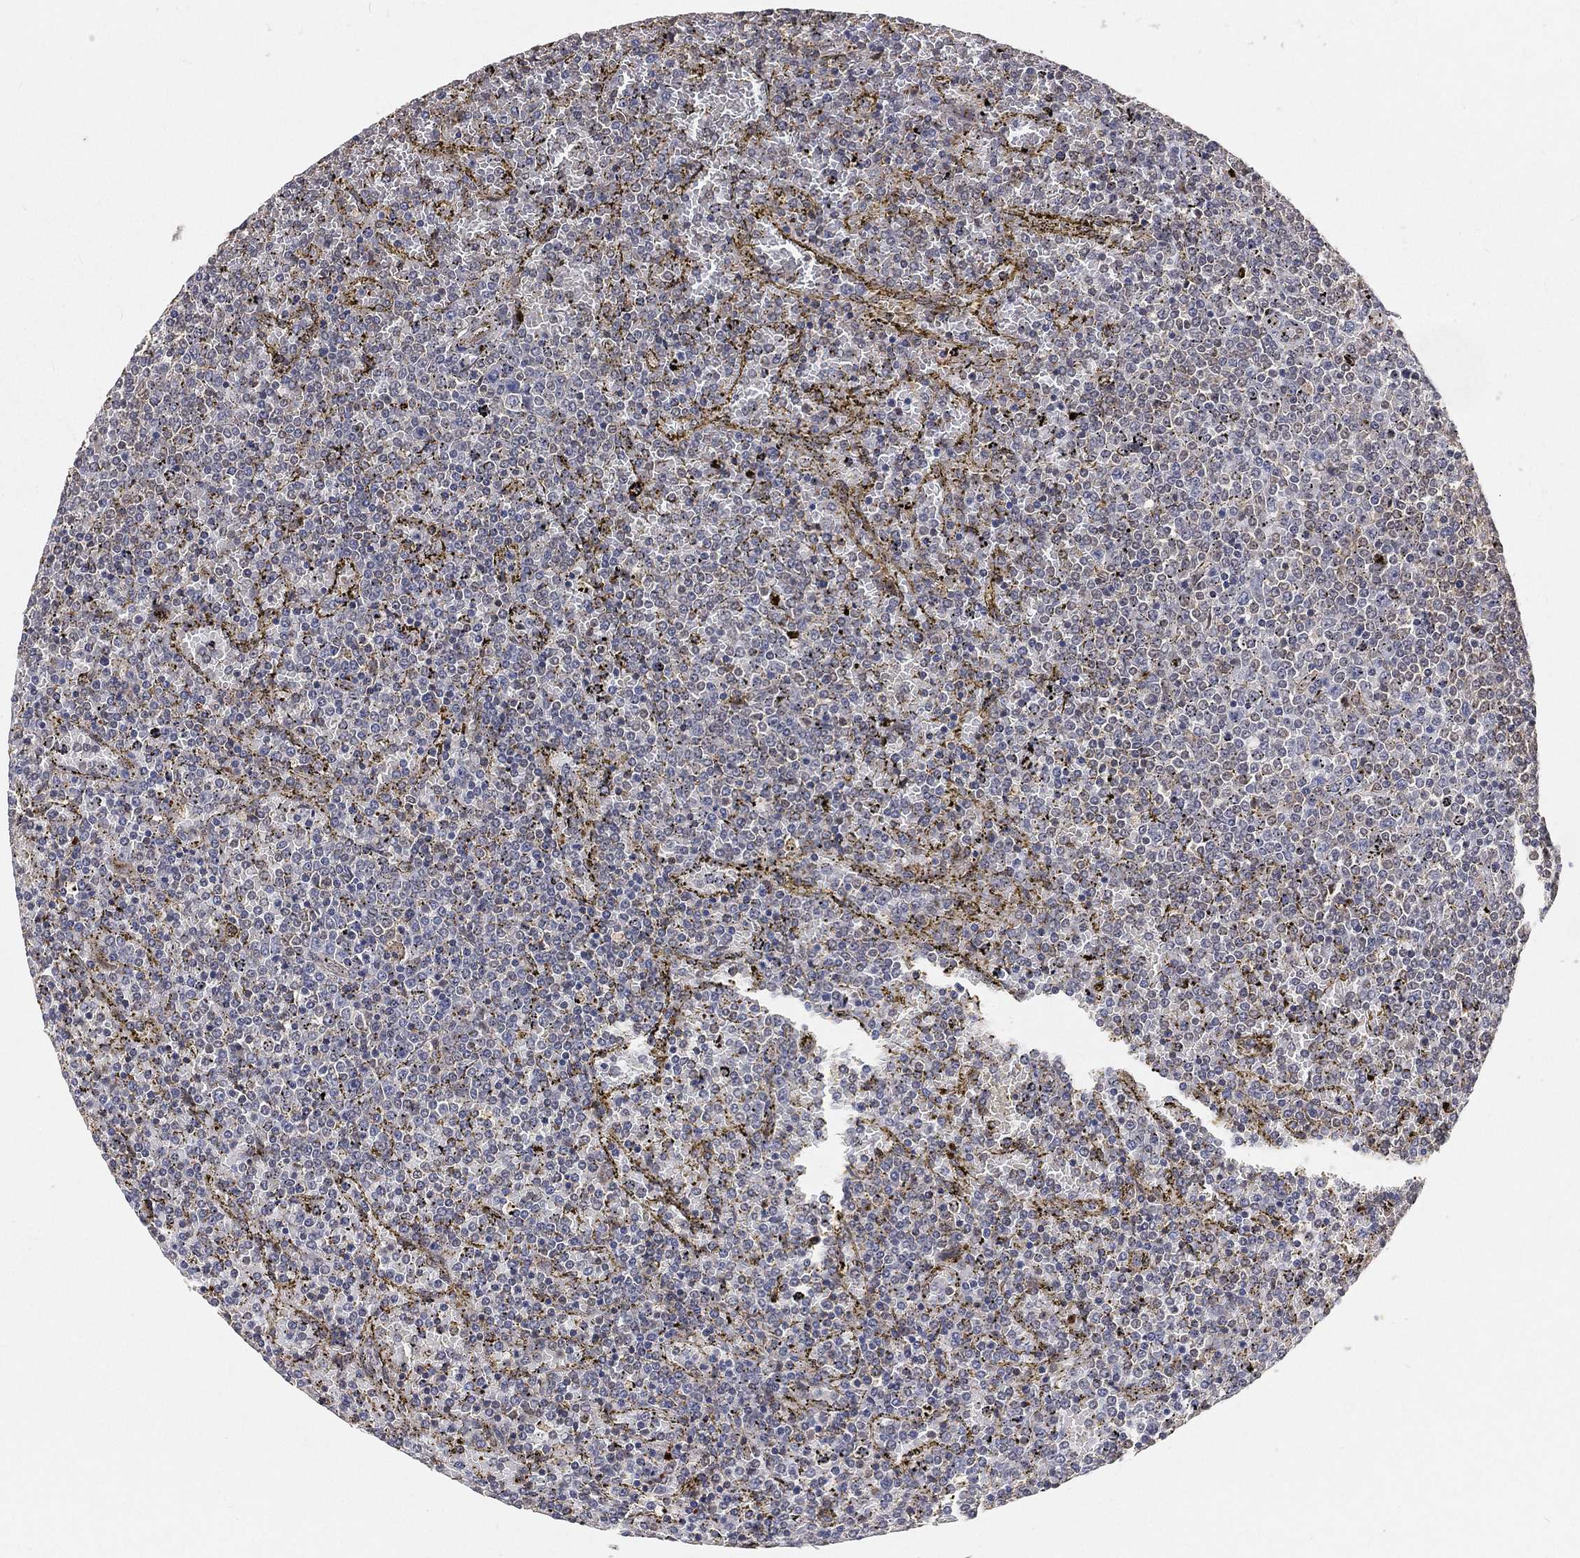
{"staining": {"intensity": "negative", "quantity": "none", "location": "none"}, "tissue": "lymphoma", "cell_type": "Tumor cells", "image_type": "cancer", "snomed": [{"axis": "morphology", "description": "Malignant lymphoma, non-Hodgkin's type, Low grade"}, {"axis": "topography", "description": "Spleen"}], "caption": "There is no significant expression in tumor cells of lymphoma. (Stains: DAB immunohistochemistry (IHC) with hematoxylin counter stain, Microscopy: brightfield microscopy at high magnification).", "gene": "MAPK1", "patient": {"sex": "female", "age": 77}}